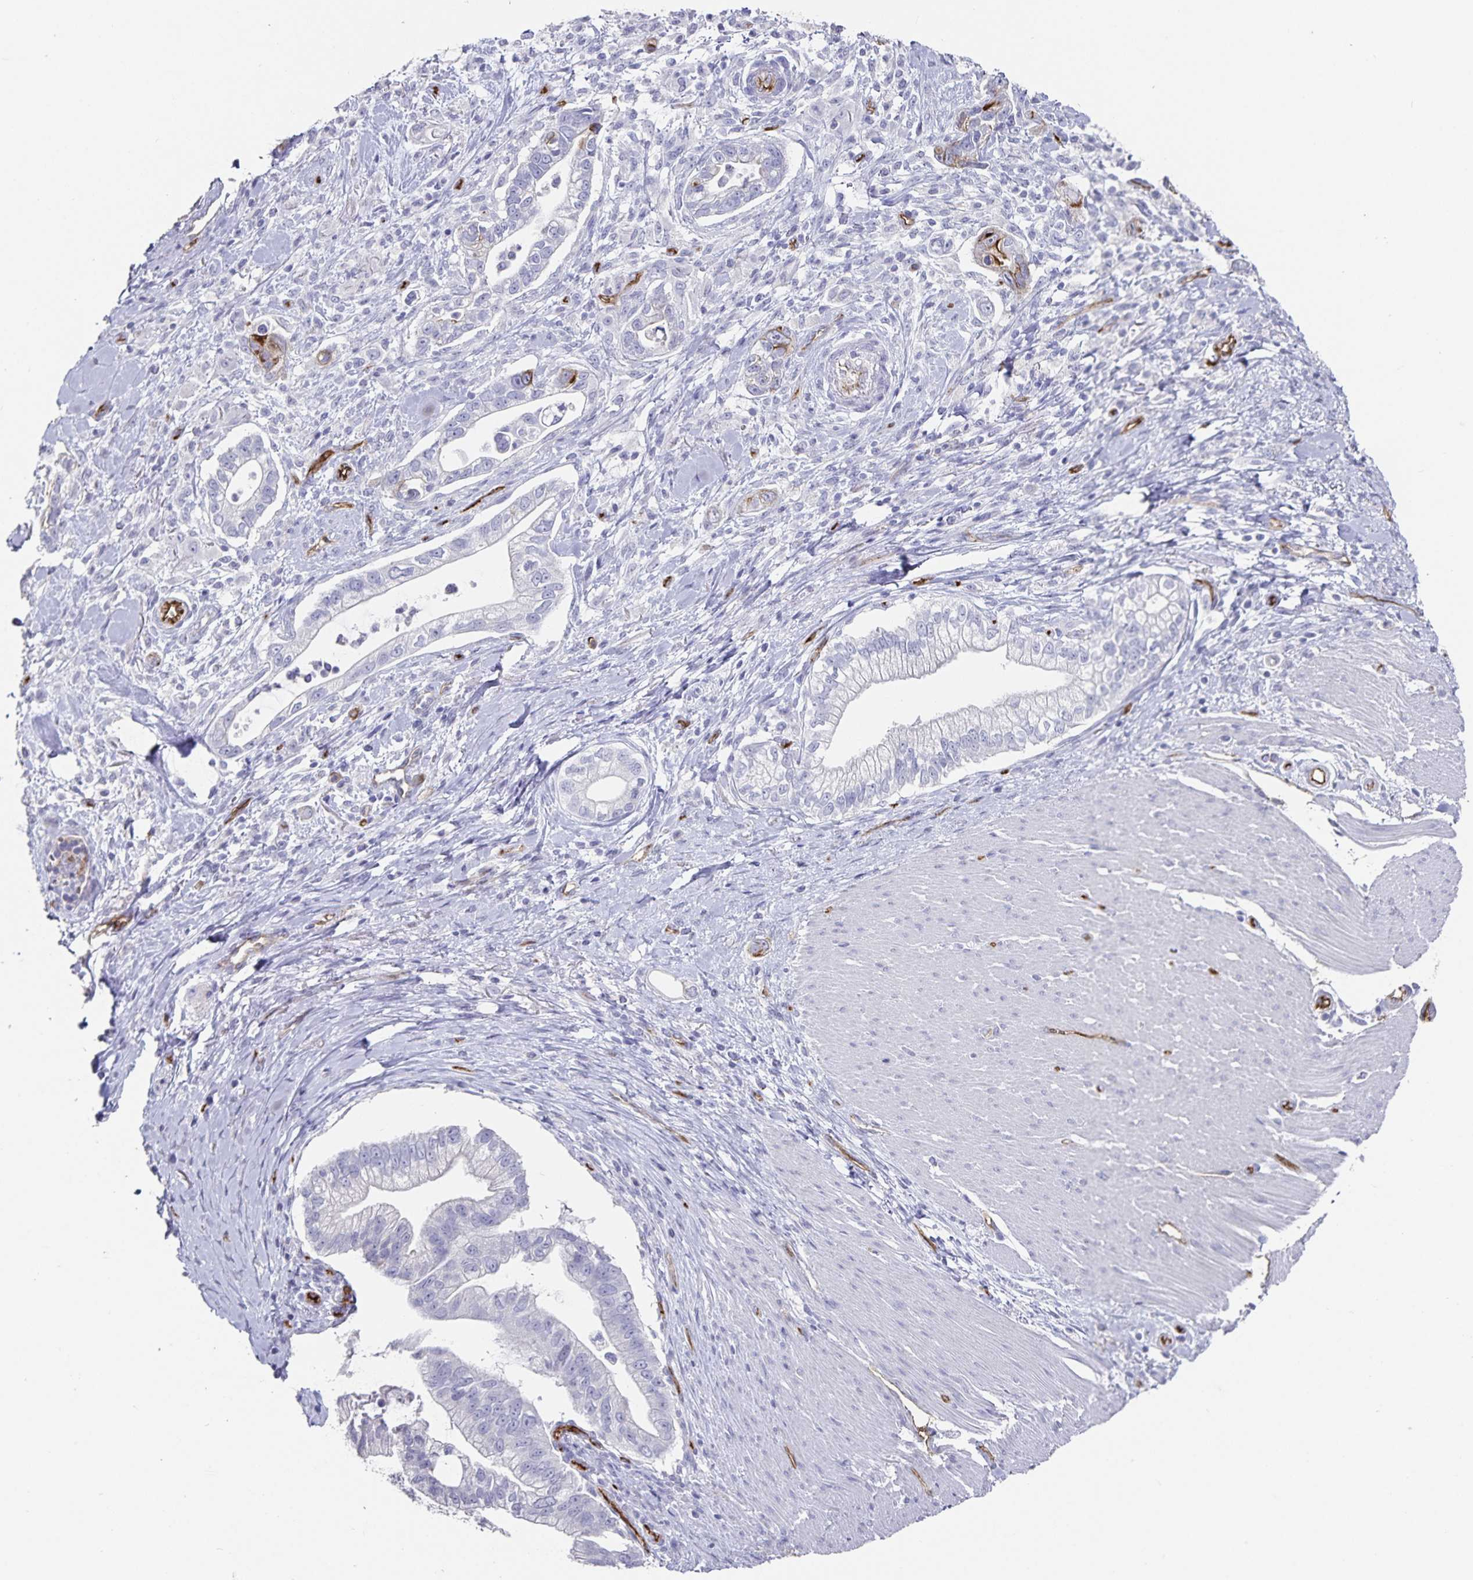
{"staining": {"intensity": "negative", "quantity": "none", "location": "none"}, "tissue": "pancreatic cancer", "cell_type": "Tumor cells", "image_type": "cancer", "snomed": [{"axis": "morphology", "description": "Adenocarcinoma, NOS"}, {"axis": "topography", "description": "Pancreas"}], "caption": "IHC micrograph of neoplastic tissue: pancreatic cancer (adenocarcinoma) stained with DAB demonstrates no significant protein expression in tumor cells. The staining was performed using DAB (3,3'-diaminobenzidine) to visualize the protein expression in brown, while the nuclei were stained in blue with hematoxylin (Magnification: 20x).", "gene": "PODXL", "patient": {"sex": "male", "age": 70}}